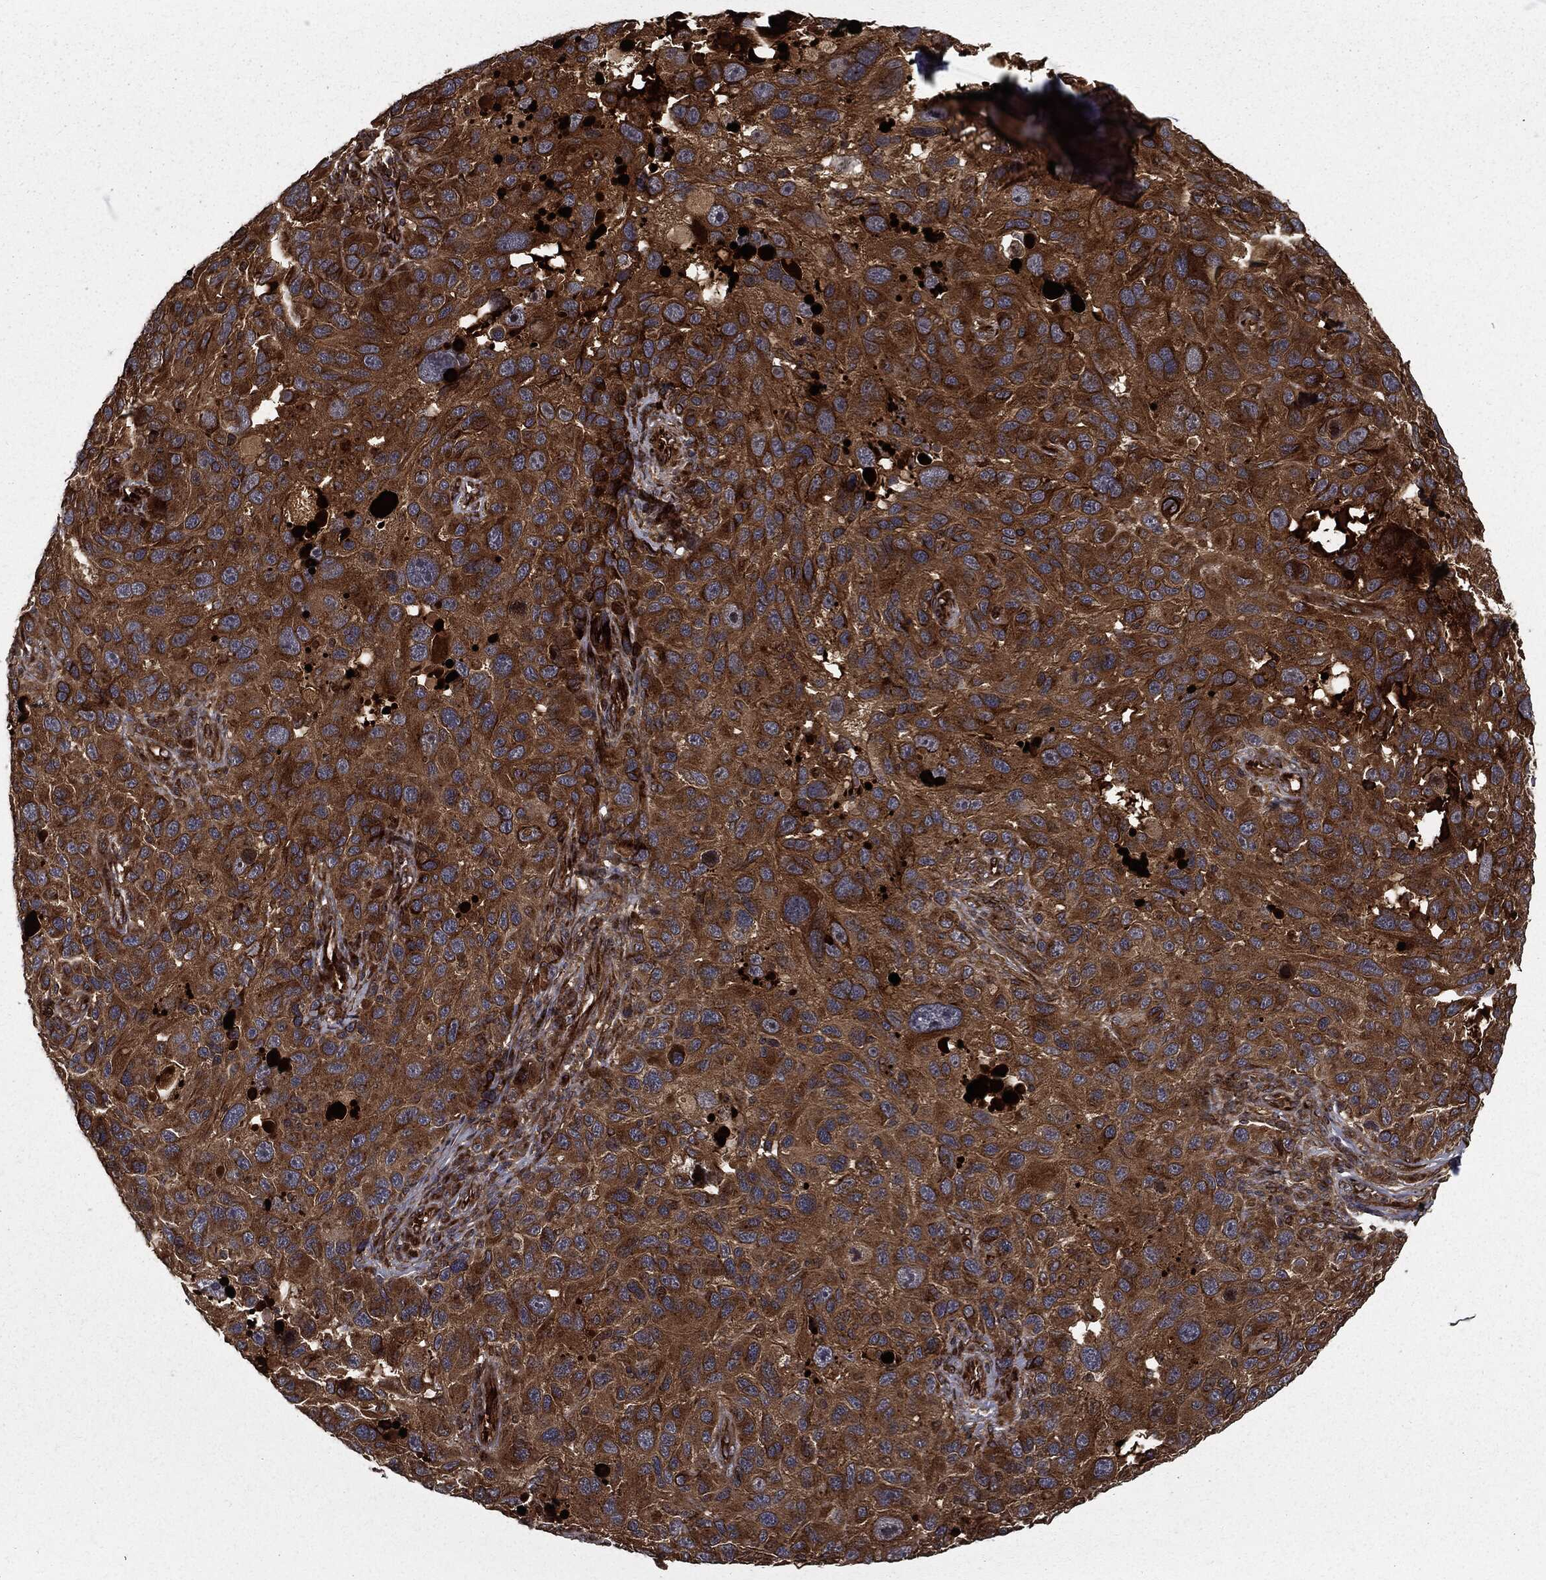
{"staining": {"intensity": "strong", "quantity": ">75%", "location": "cytoplasmic/membranous"}, "tissue": "melanoma", "cell_type": "Tumor cells", "image_type": "cancer", "snomed": [{"axis": "morphology", "description": "Malignant melanoma, NOS"}, {"axis": "topography", "description": "Skin"}], "caption": "This histopathology image shows immunohistochemistry staining of human malignant melanoma, with high strong cytoplasmic/membranous staining in about >75% of tumor cells.", "gene": "HTT", "patient": {"sex": "male", "age": 53}}